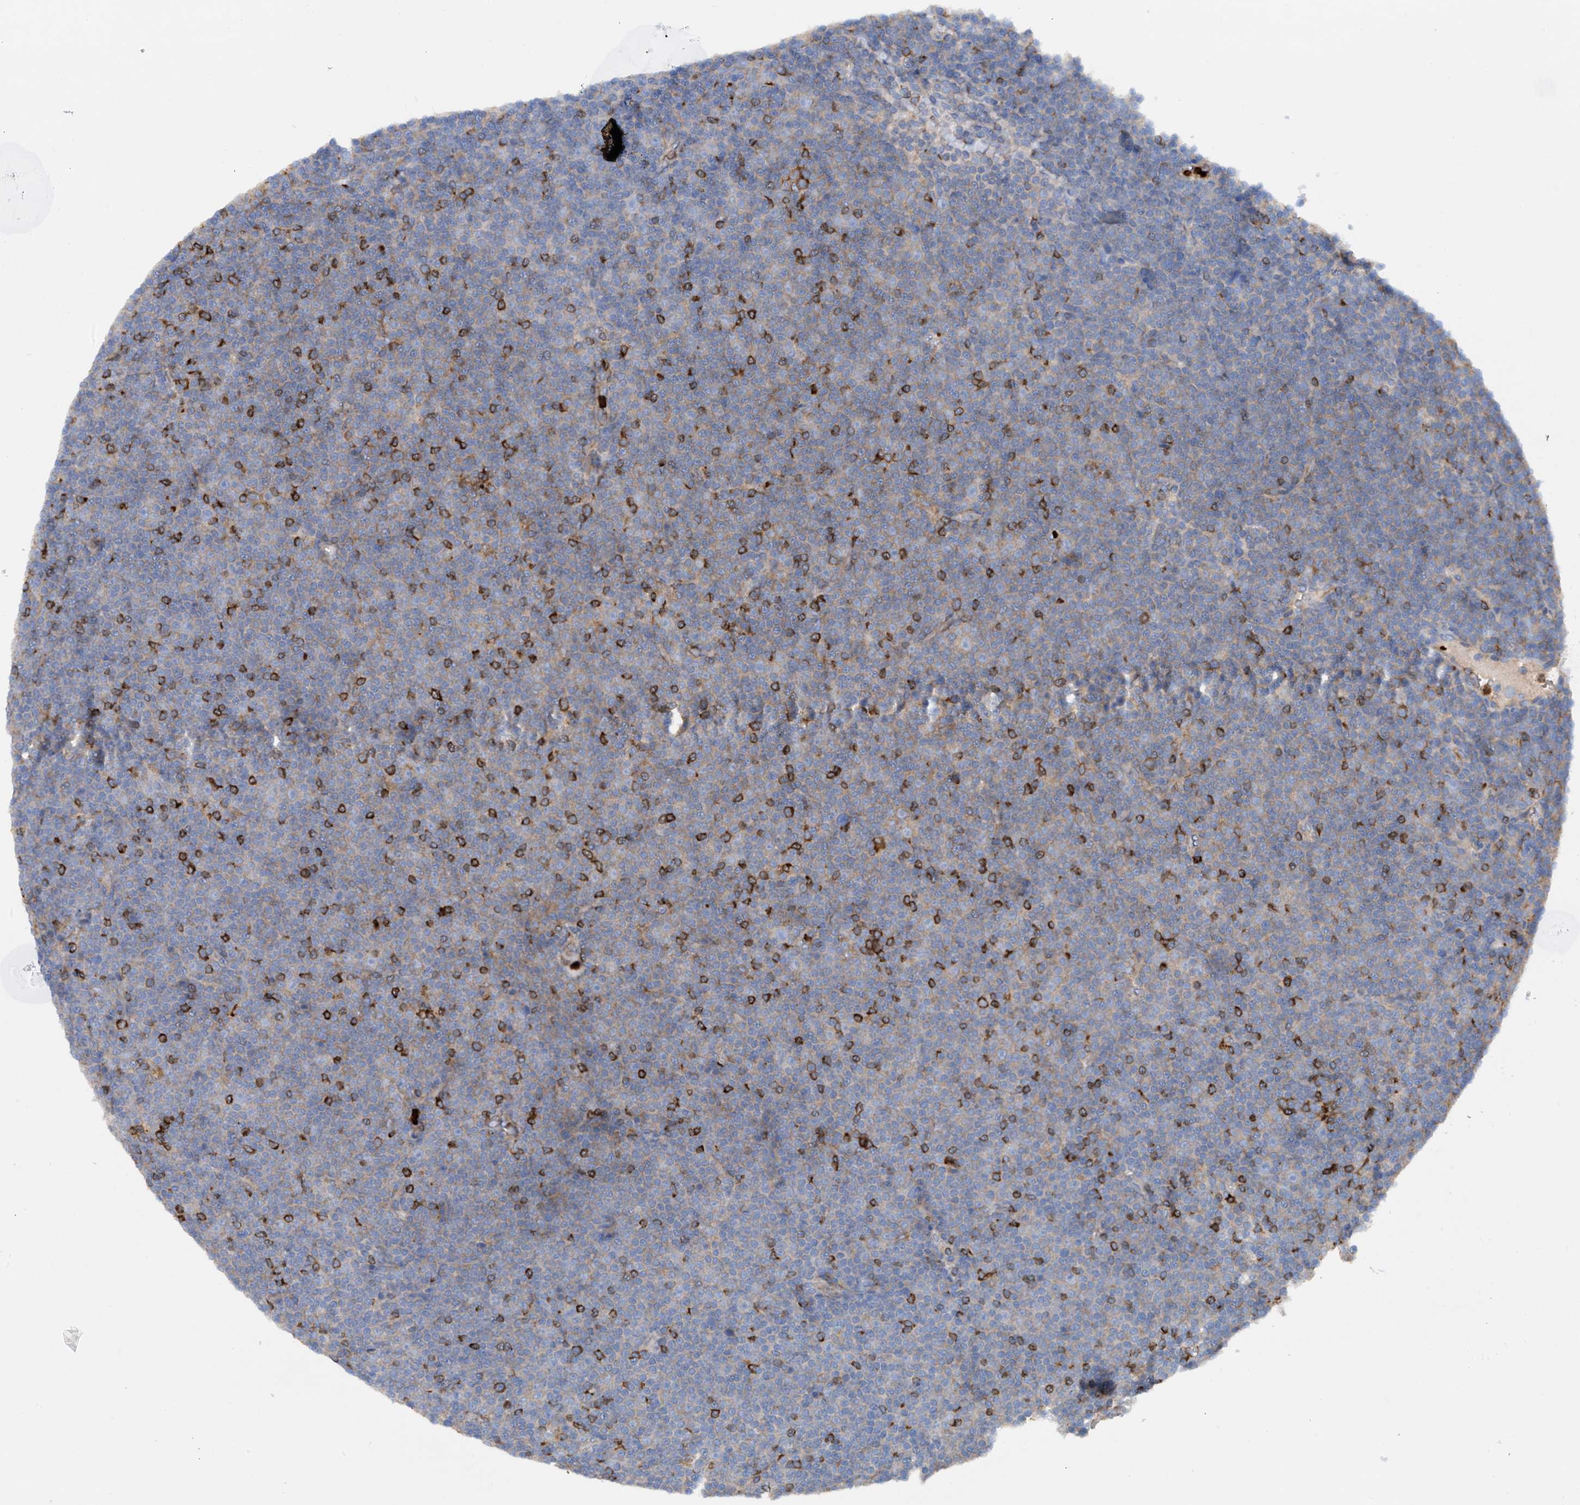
{"staining": {"intensity": "negative", "quantity": "none", "location": "none"}, "tissue": "lymphoma", "cell_type": "Tumor cells", "image_type": "cancer", "snomed": [{"axis": "morphology", "description": "Malignant lymphoma, non-Hodgkin's type, Low grade"}, {"axis": "topography", "description": "Lymph node"}], "caption": "Immunohistochemistry photomicrograph of human low-grade malignant lymphoma, non-Hodgkin's type stained for a protein (brown), which demonstrates no positivity in tumor cells.", "gene": "PHACTR2", "patient": {"sex": "female", "age": 67}}